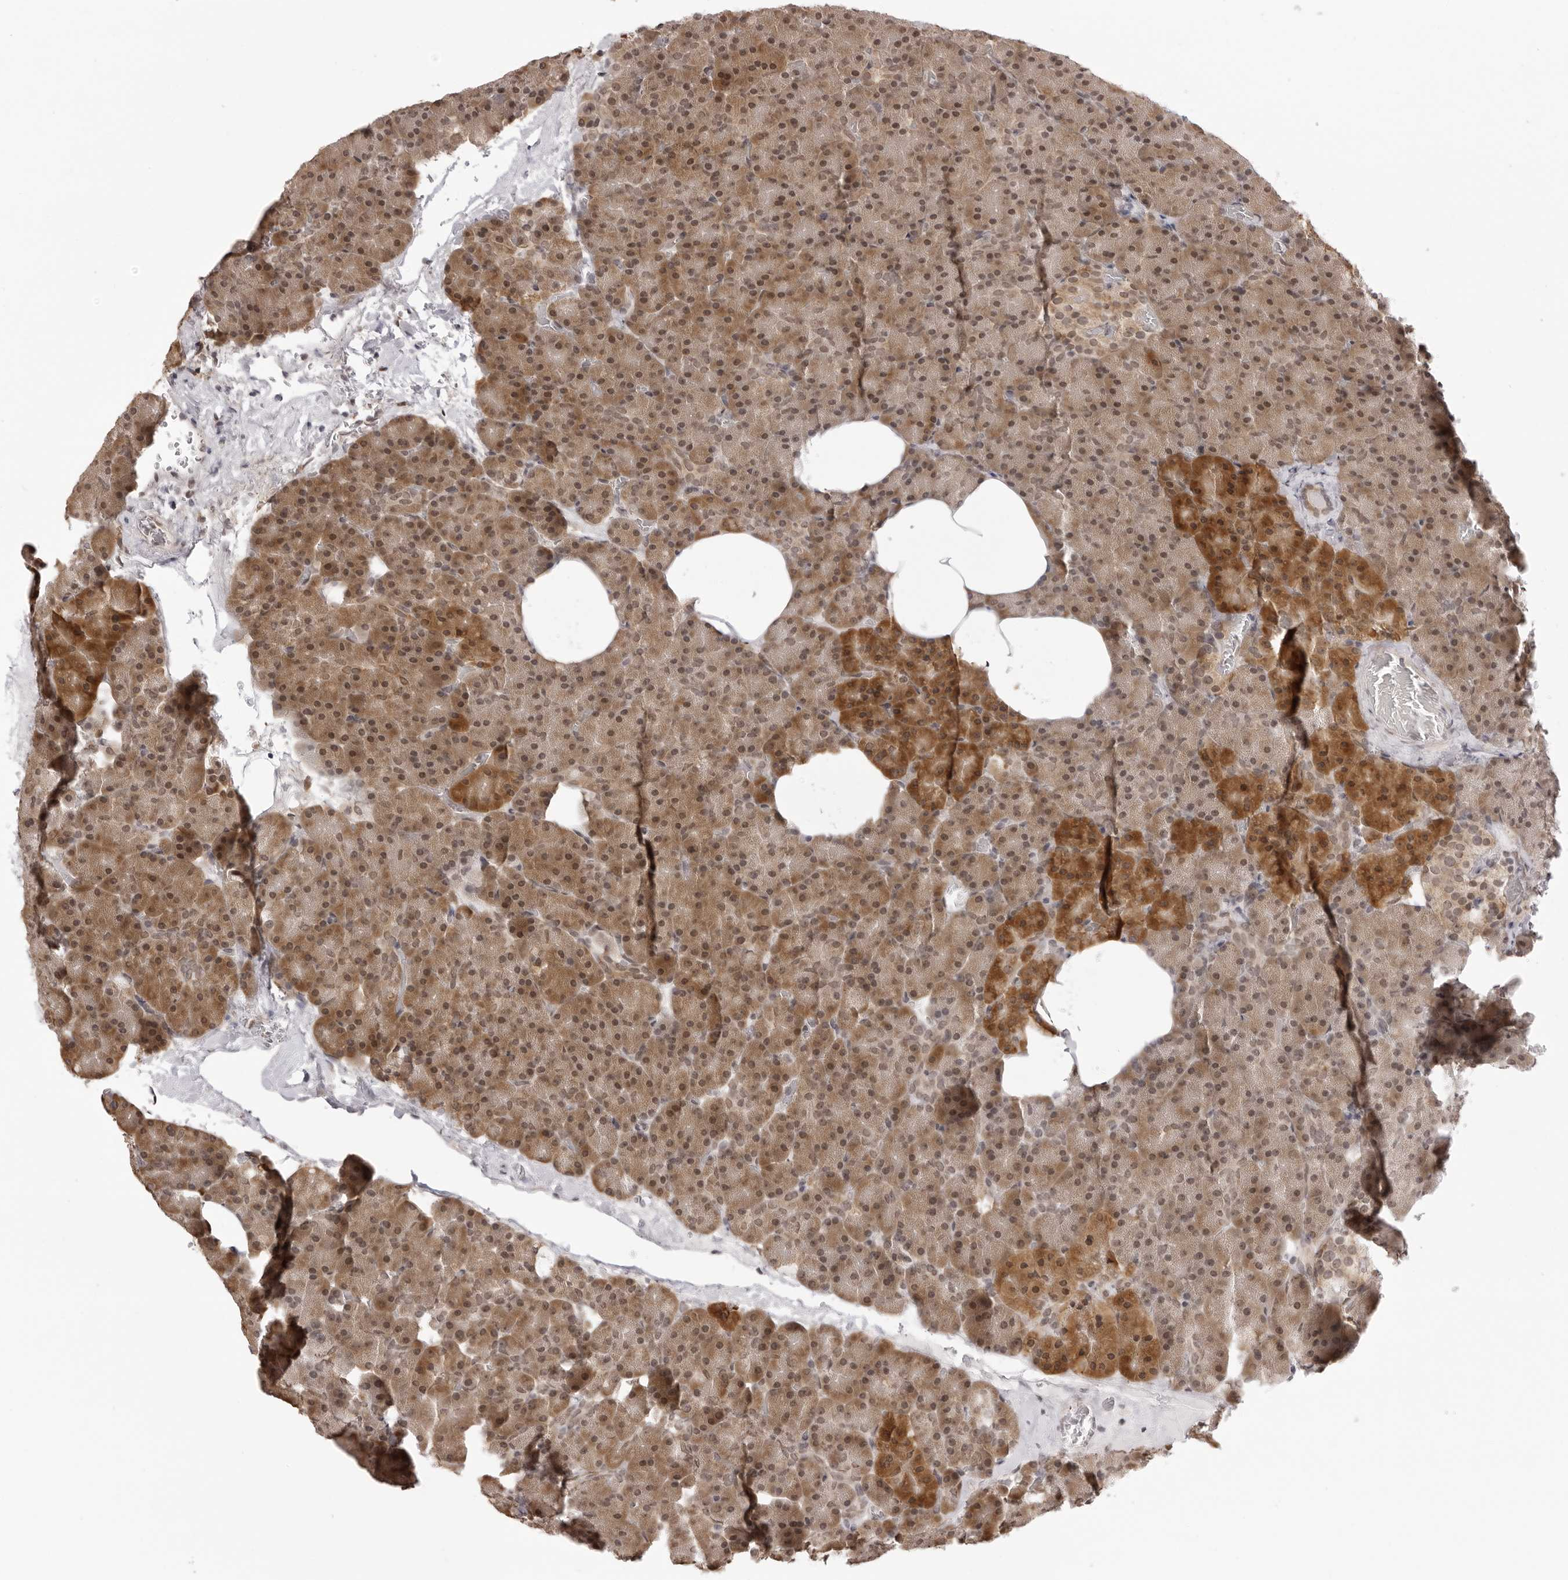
{"staining": {"intensity": "moderate", "quantity": ">75%", "location": "cytoplasmic/membranous,nuclear"}, "tissue": "pancreas", "cell_type": "Exocrine glandular cells", "image_type": "normal", "snomed": [{"axis": "morphology", "description": "Normal tissue, NOS"}, {"axis": "morphology", "description": "Carcinoid, malignant, NOS"}, {"axis": "topography", "description": "Pancreas"}], "caption": "Protein expression analysis of normal human pancreas reveals moderate cytoplasmic/membranous,nuclear positivity in approximately >75% of exocrine glandular cells. The staining was performed using DAB (3,3'-diaminobenzidine), with brown indicating positive protein expression. Nuclei are stained blue with hematoxylin.", "gene": "ZC3H11A", "patient": {"sex": "female", "age": 35}}